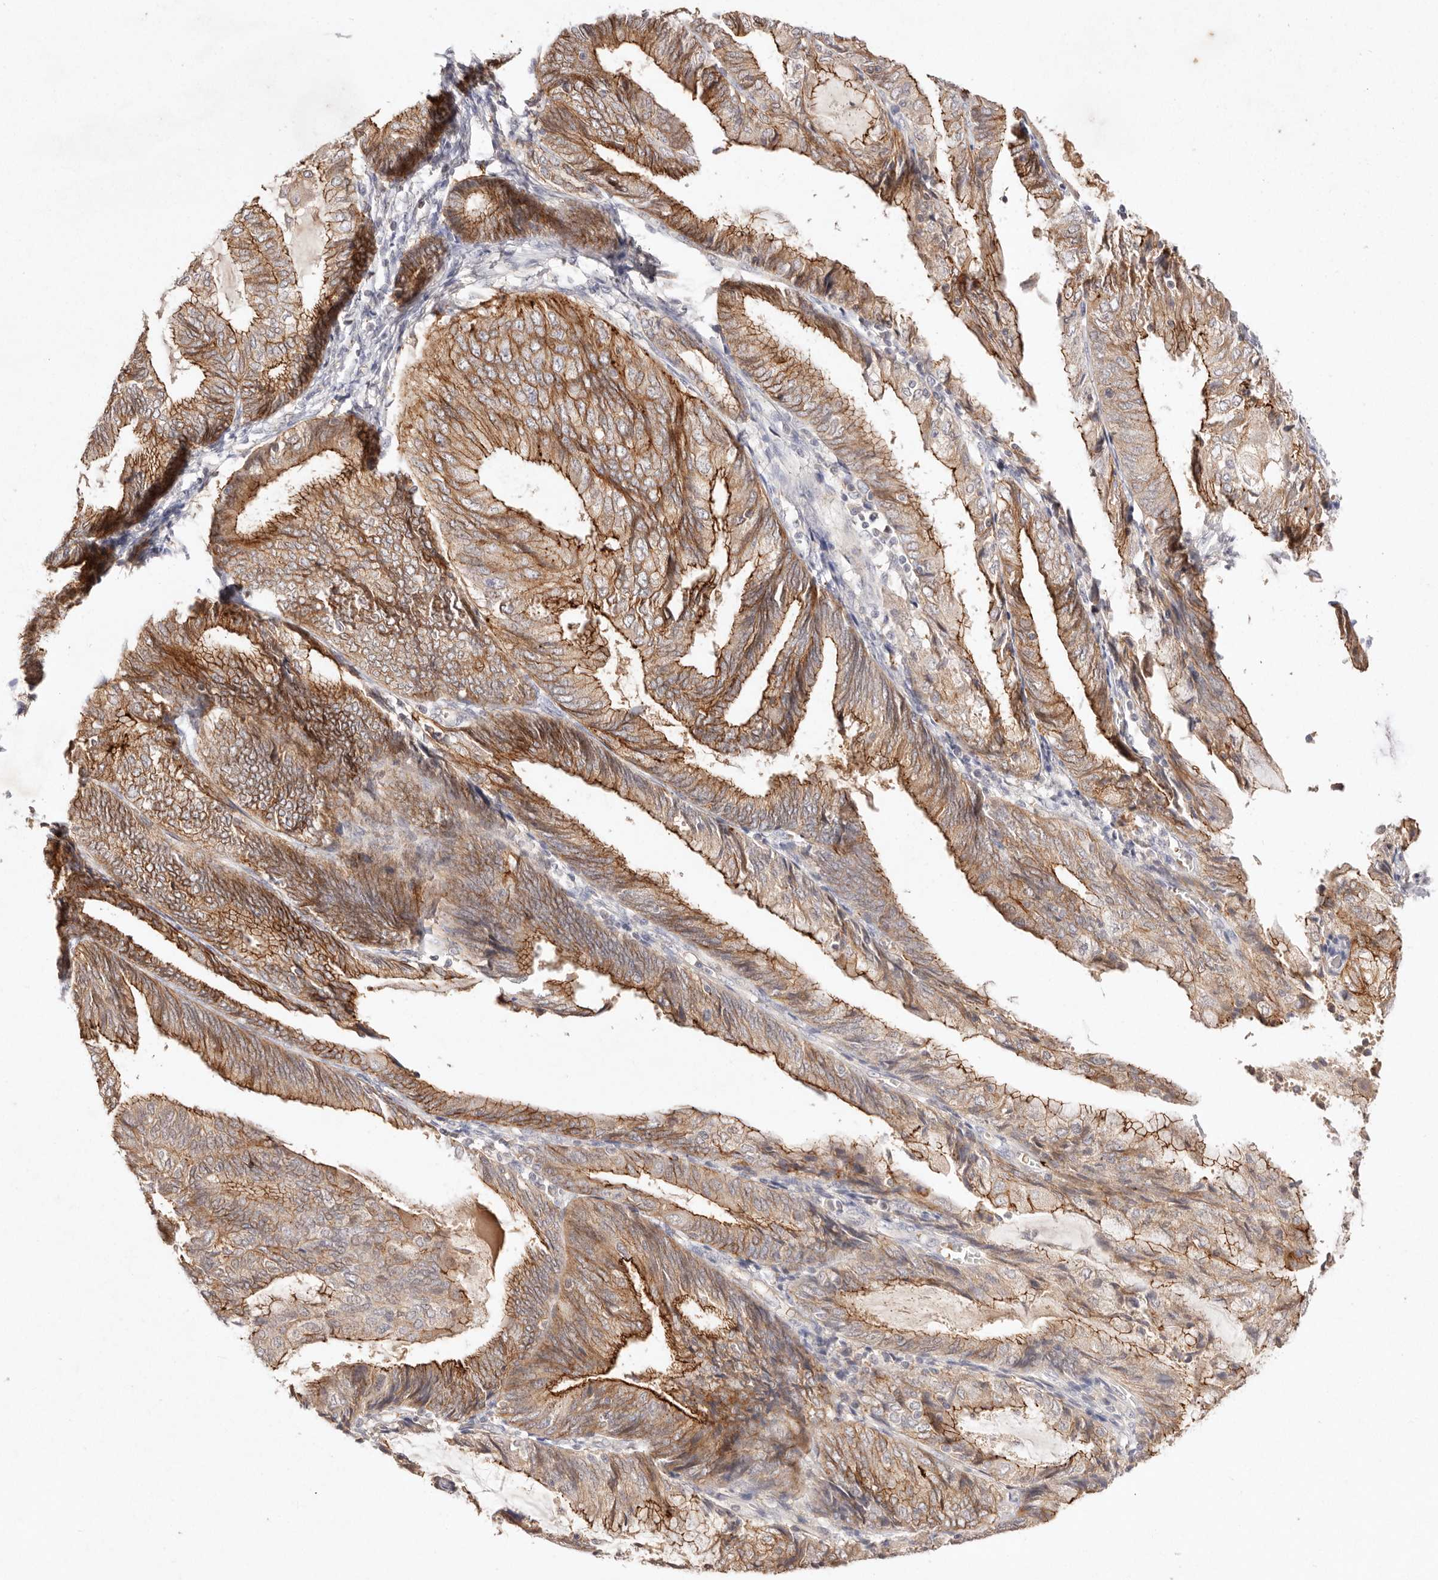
{"staining": {"intensity": "moderate", "quantity": ">75%", "location": "cytoplasmic/membranous"}, "tissue": "endometrial cancer", "cell_type": "Tumor cells", "image_type": "cancer", "snomed": [{"axis": "morphology", "description": "Adenocarcinoma, NOS"}, {"axis": "topography", "description": "Endometrium"}], "caption": "Immunohistochemical staining of endometrial adenocarcinoma exhibits moderate cytoplasmic/membranous protein expression in approximately >75% of tumor cells.", "gene": "CXADR", "patient": {"sex": "female", "age": 81}}